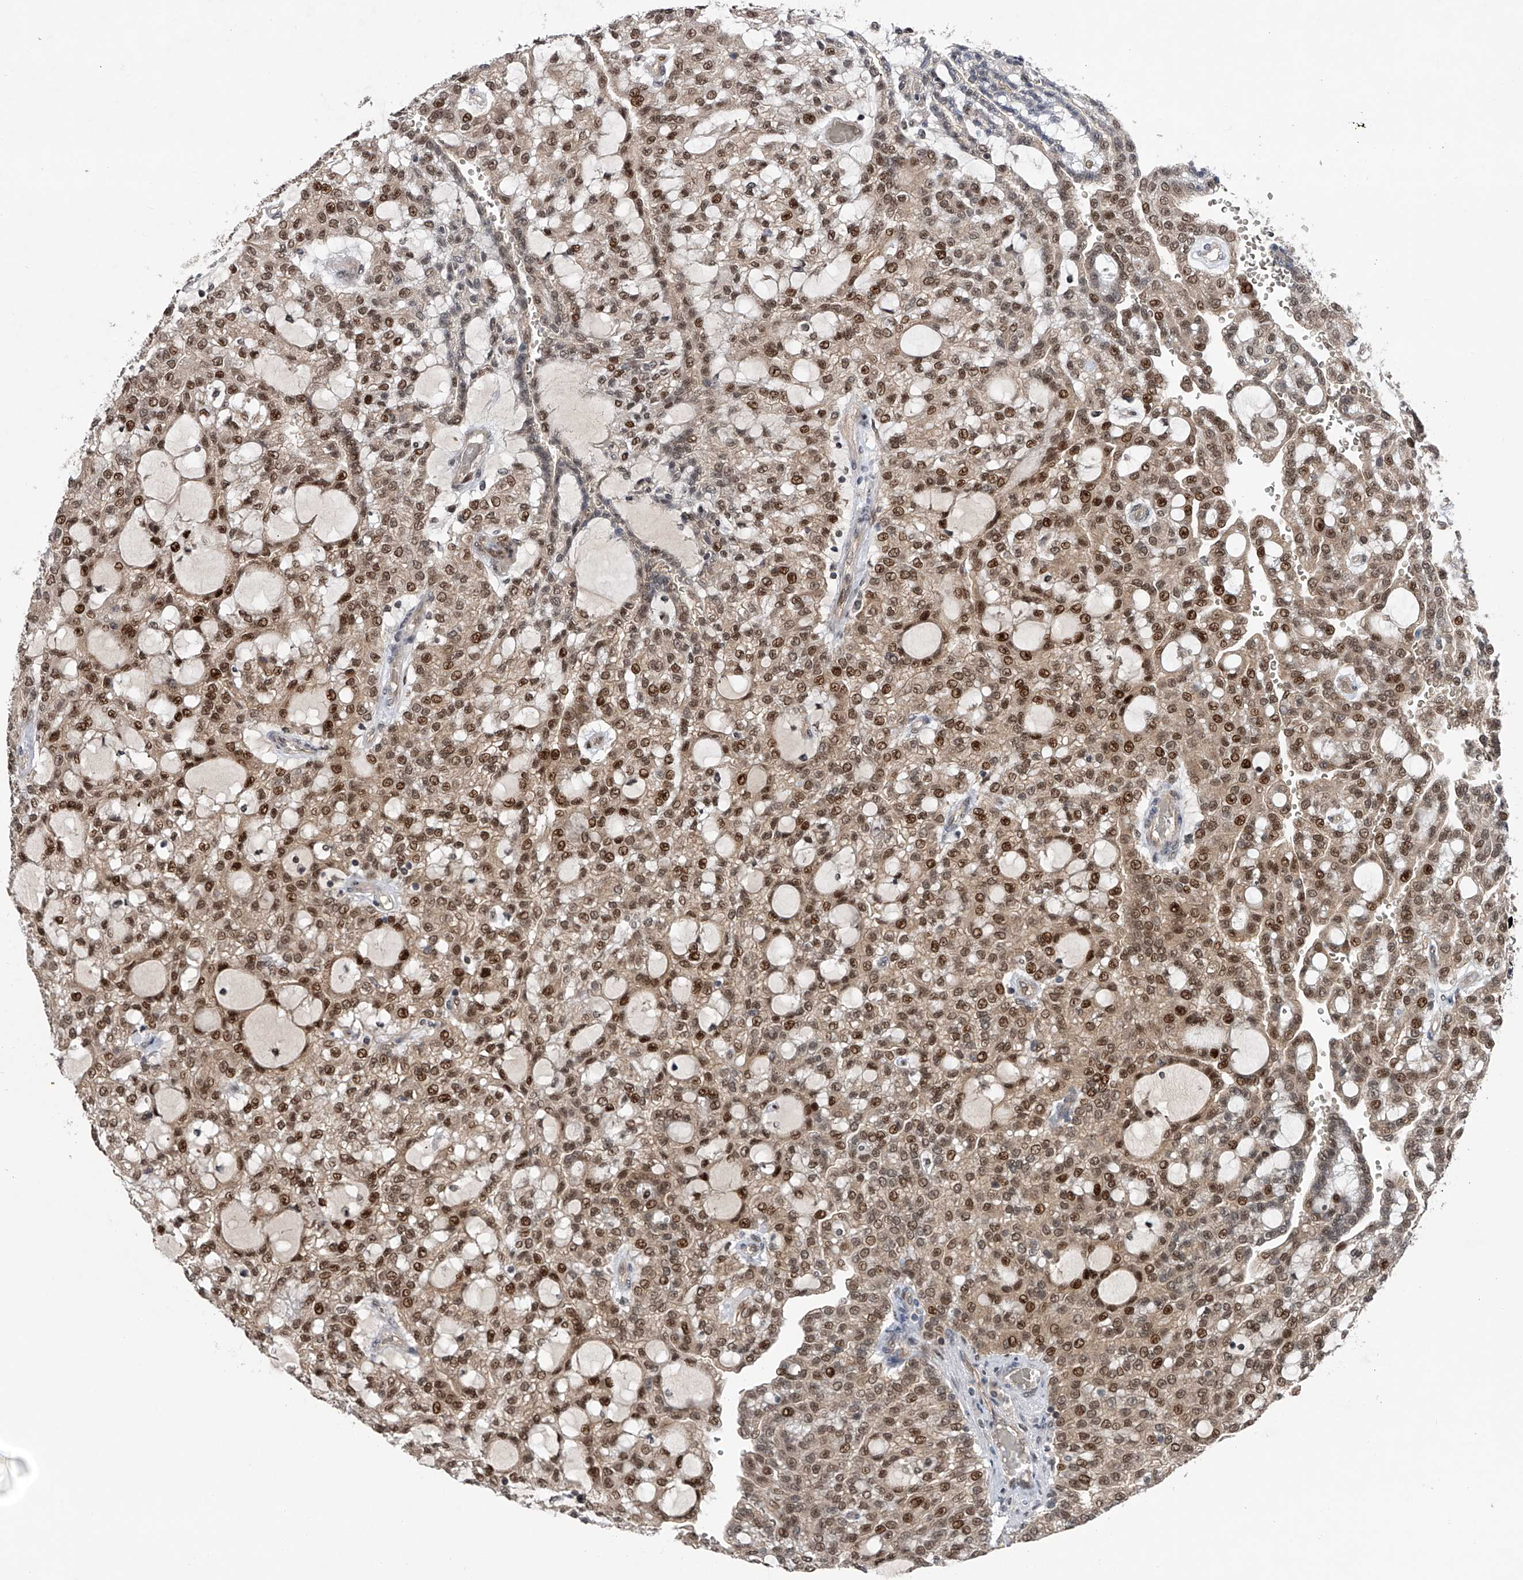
{"staining": {"intensity": "moderate", "quantity": ">75%", "location": "nuclear"}, "tissue": "renal cancer", "cell_type": "Tumor cells", "image_type": "cancer", "snomed": [{"axis": "morphology", "description": "Adenocarcinoma, NOS"}, {"axis": "topography", "description": "Kidney"}], "caption": "Renal cancer (adenocarcinoma) was stained to show a protein in brown. There is medium levels of moderate nuclear expression in approximately >75% of tumor cells.", "gene": "RWDD2A", "patient": {"sex": "male", "age": 63}}